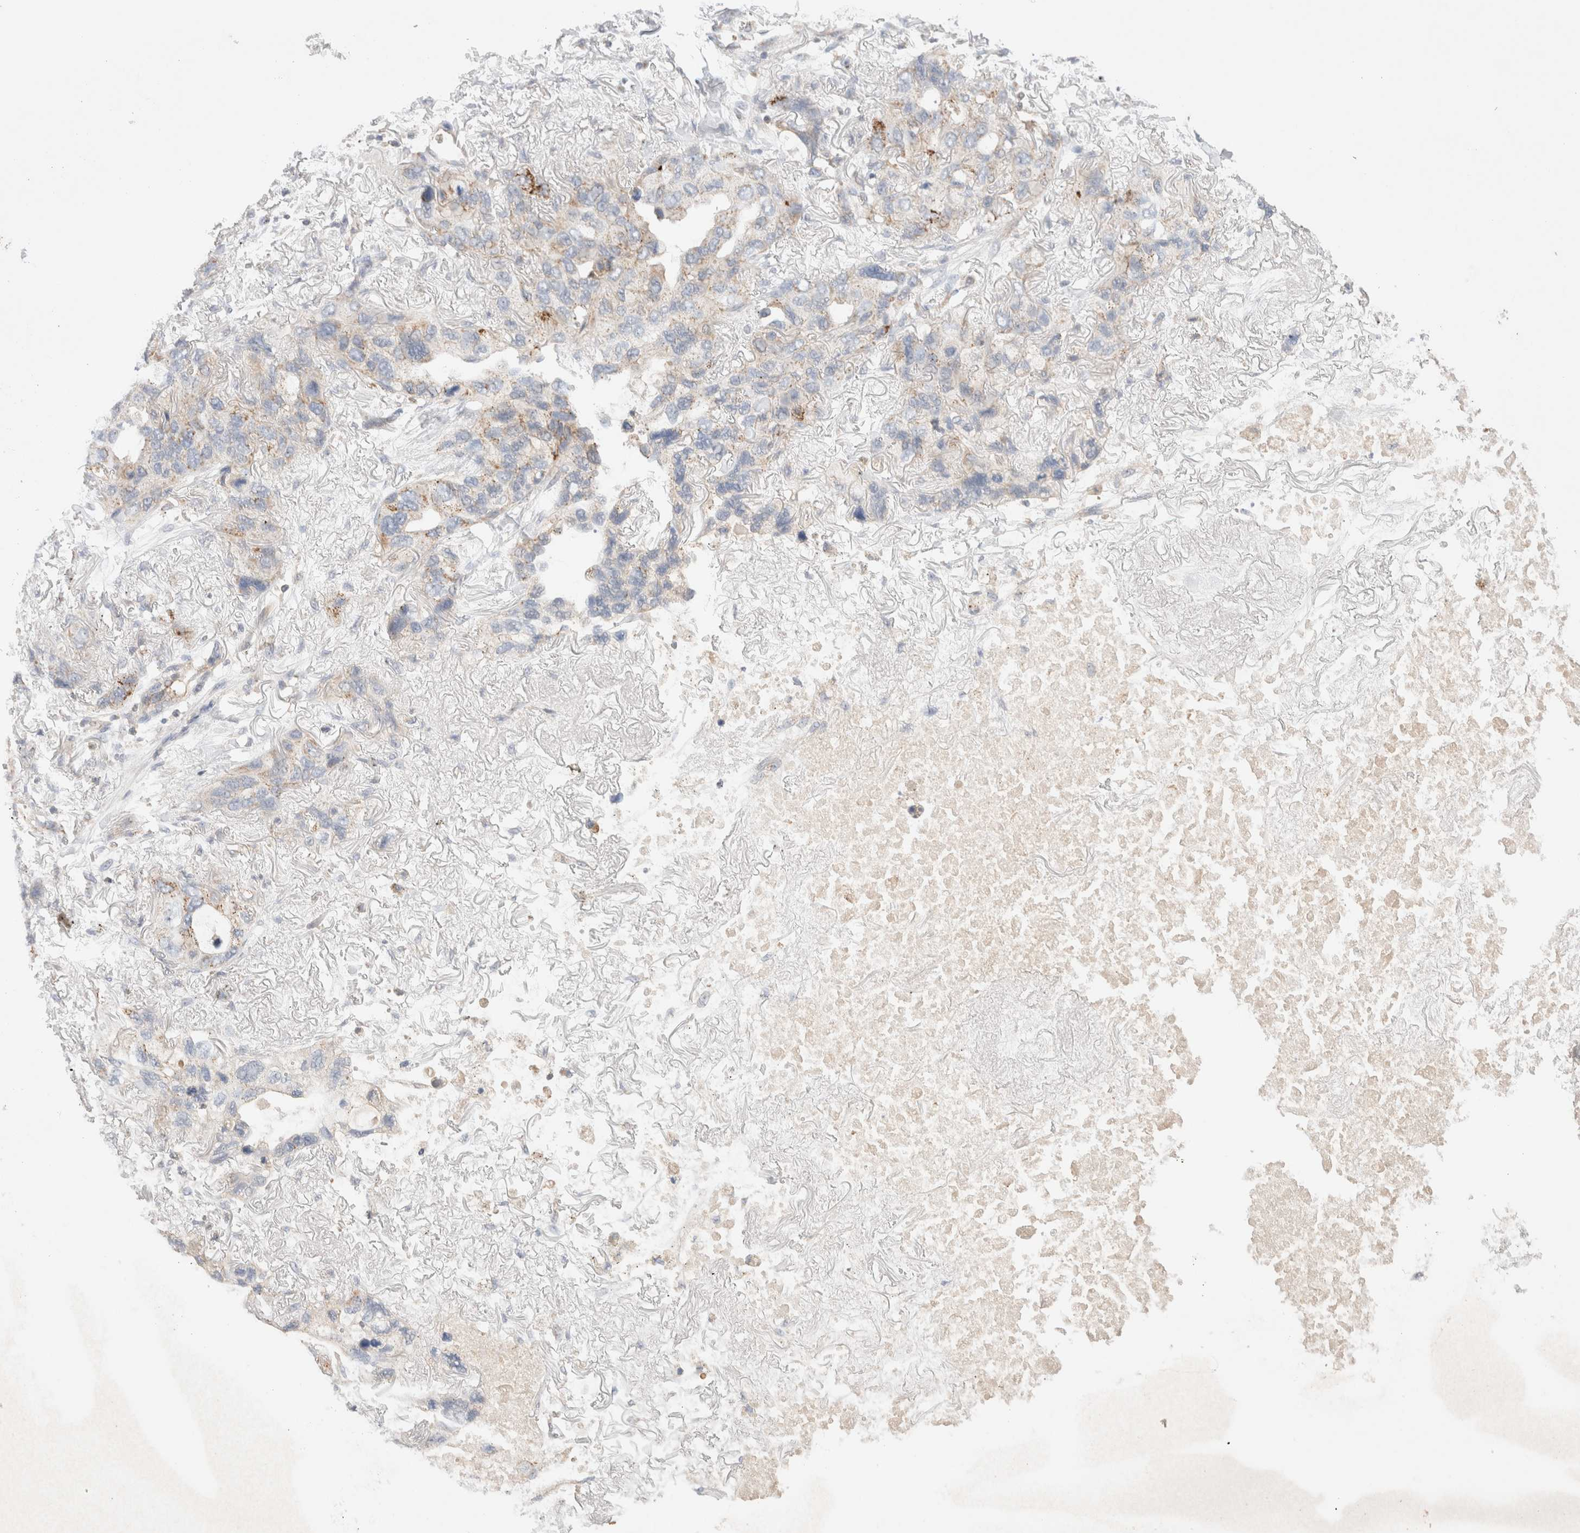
{"staining": {"intensity": "moderate", "quantity": "25%-75%", "location": "cytoplasmic/membranous"}, "tissue": "lung cancer", "cell_type": "Tumor cells", "image_type": "cancer", "snomed": [{"axis": "morphology", "description": "Squamous cell carcinoma, NOS"}, {"axis": "topography", "description": "Lung"}], "caption": "Protein staining reveals moderate cytoplasmic/membranous positivity in about 25%-75% of tumor cells in squamous cell carcinoma (lung). The staining was performed using DAB, with brown indicating positive protein expression. Nuclei are stained blue with hematoxylin.", "gene": "MRM3", "patient": {"sex": "female", "age": 73}}